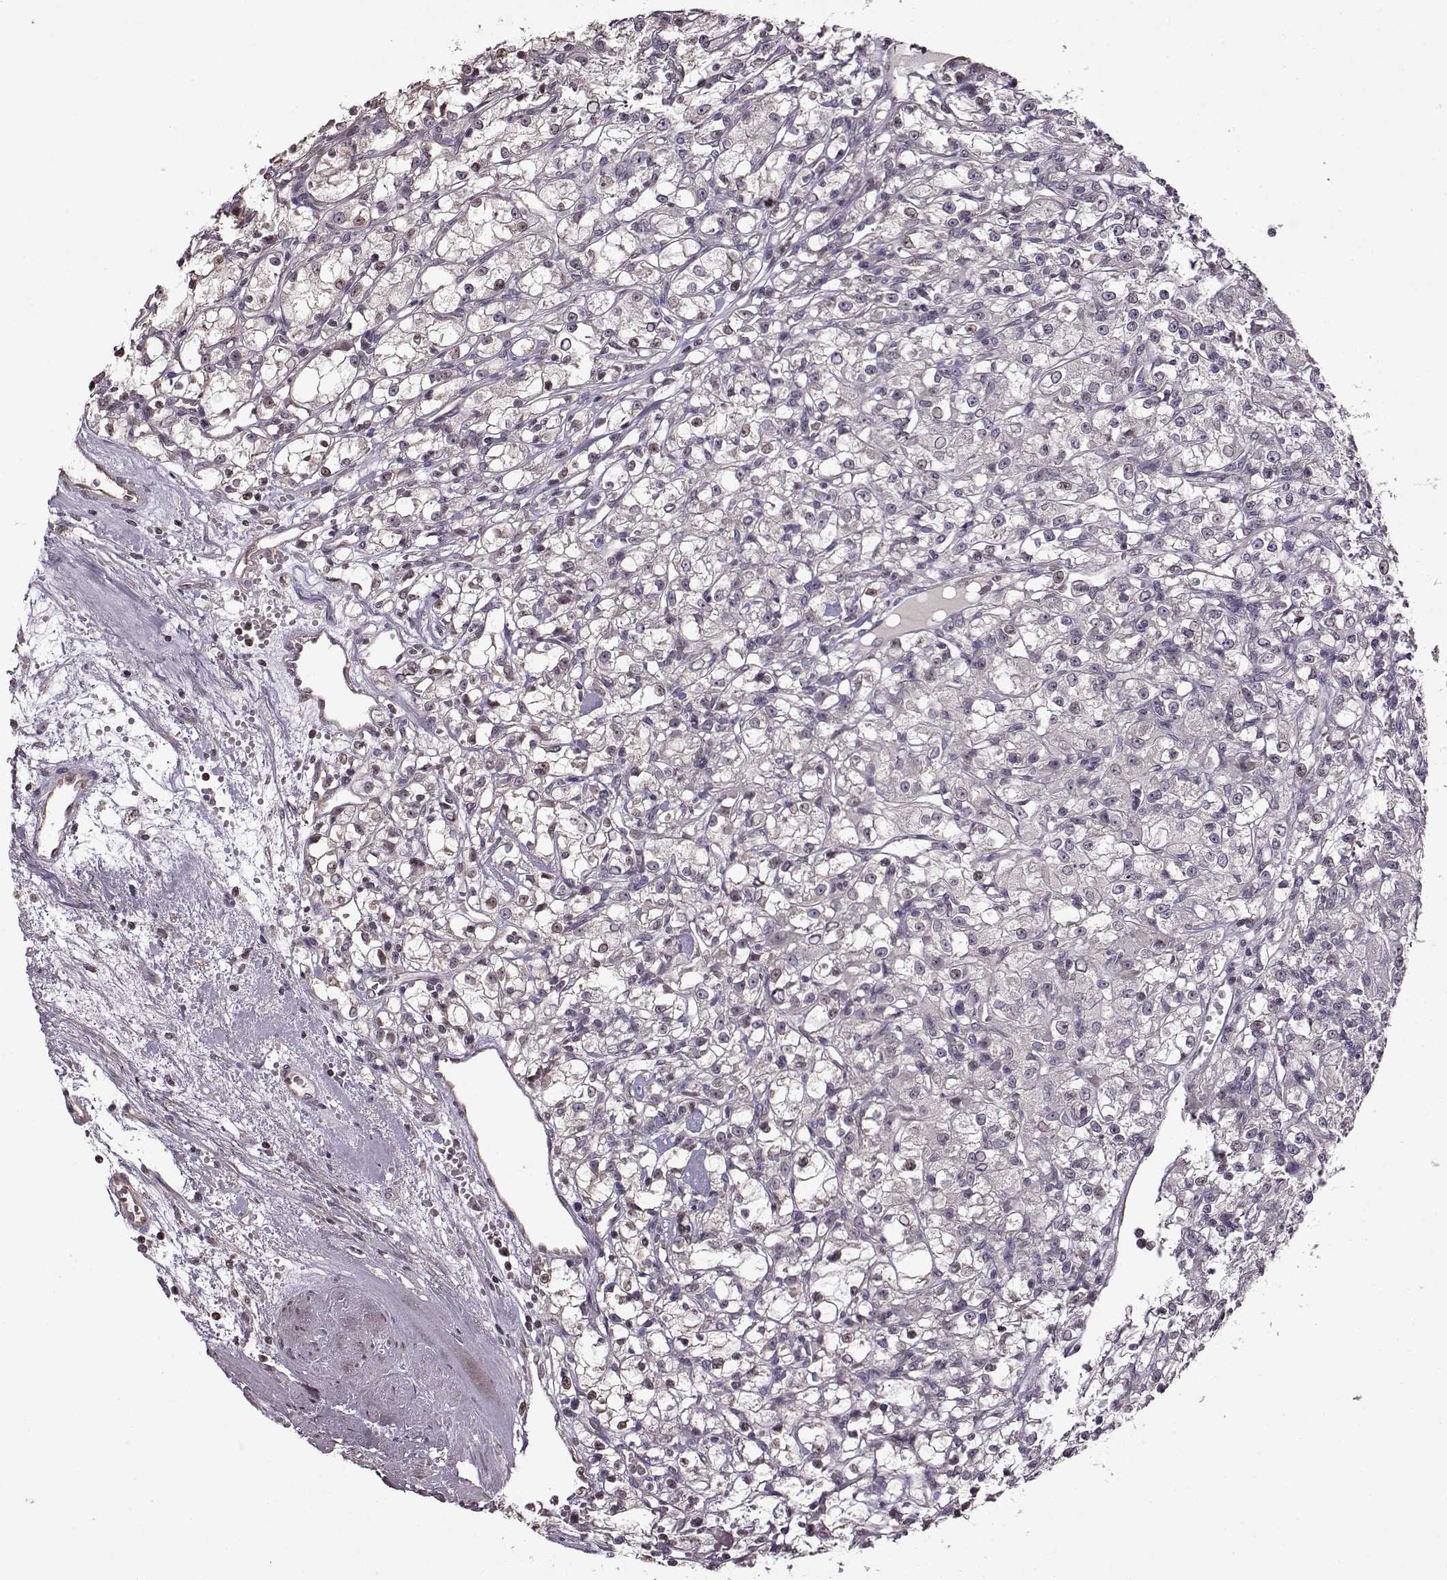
{"staining": {"intensity": "negative", "quantity": "none", "location": "none"}, "tissue": "renal cancer", "cell_type": "Tumor cells", "image_type": "cancer", "snomed": [{"axis": "morphology", "description": "Adenocarcinoma, NOS"}, {"axis": "topography", "description": "Kidney"}], "caption": "High magnification brightfield microscopy of renal cancer stained with DAB (brown) and counterstained with hematoxylin (blue): tumor cells show no significant positivity.", "gene": "FSHB", "patient": {"sex": "female", "age": 59}}